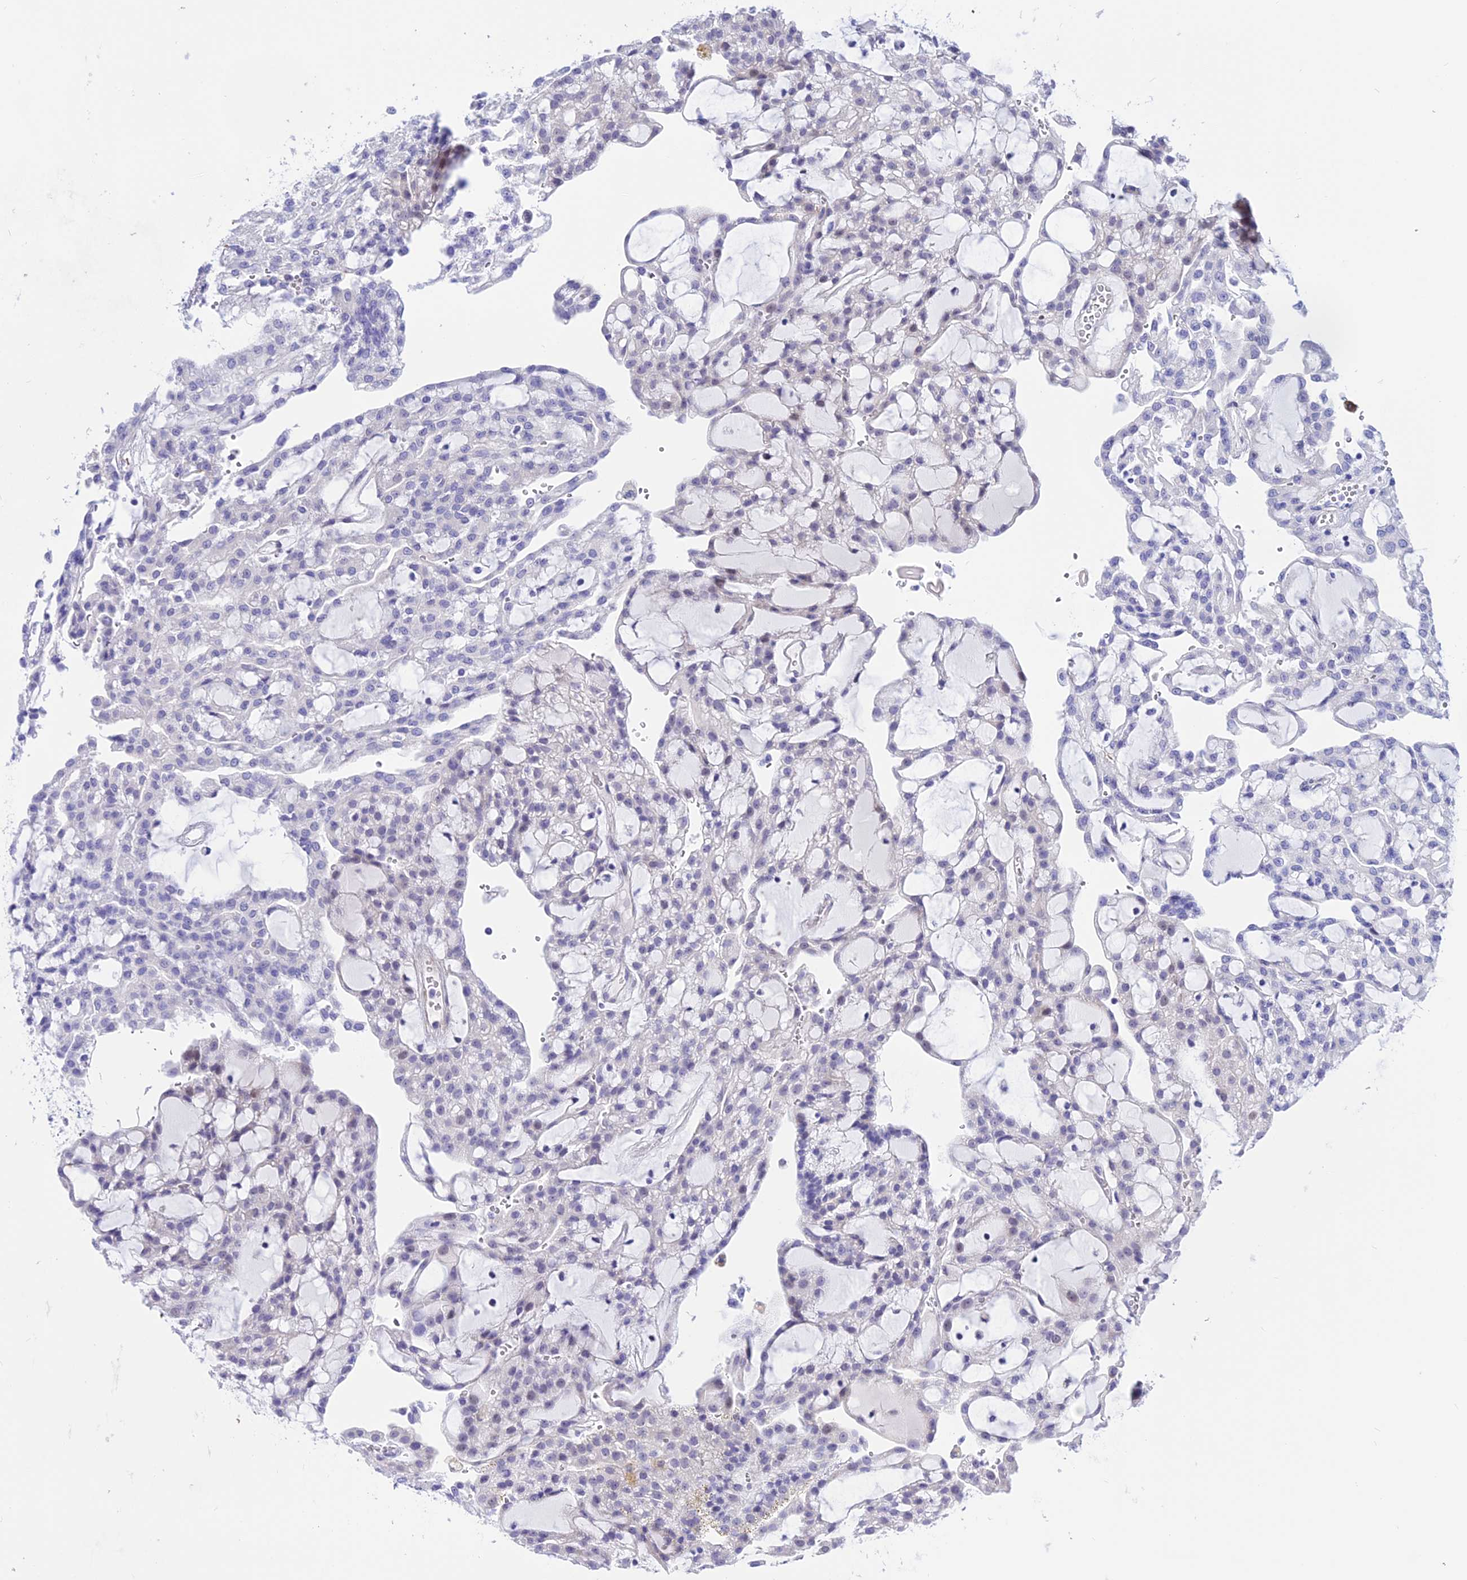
{"staining": {"intensity": "negative", "quantity": "none", "location": "none"}, "tissue": "renal cancer", "cell_type": "Tumor cells", "image_type": "cancer", "snomed": [{"axis": "morphology", "description": "Adenocarcinoma, NOS"}, {"axis": "topography", "description": "Kidney"}], "caption": "IHC histopathology image of neoplastic tissue: renal cancer stained with DAB (3,3'-diaminobenzidine) demonstrates no significant protein staining in tumor cells.", "gene": "DEFB107A", "patient": {"sex": "male", "age": 63}}